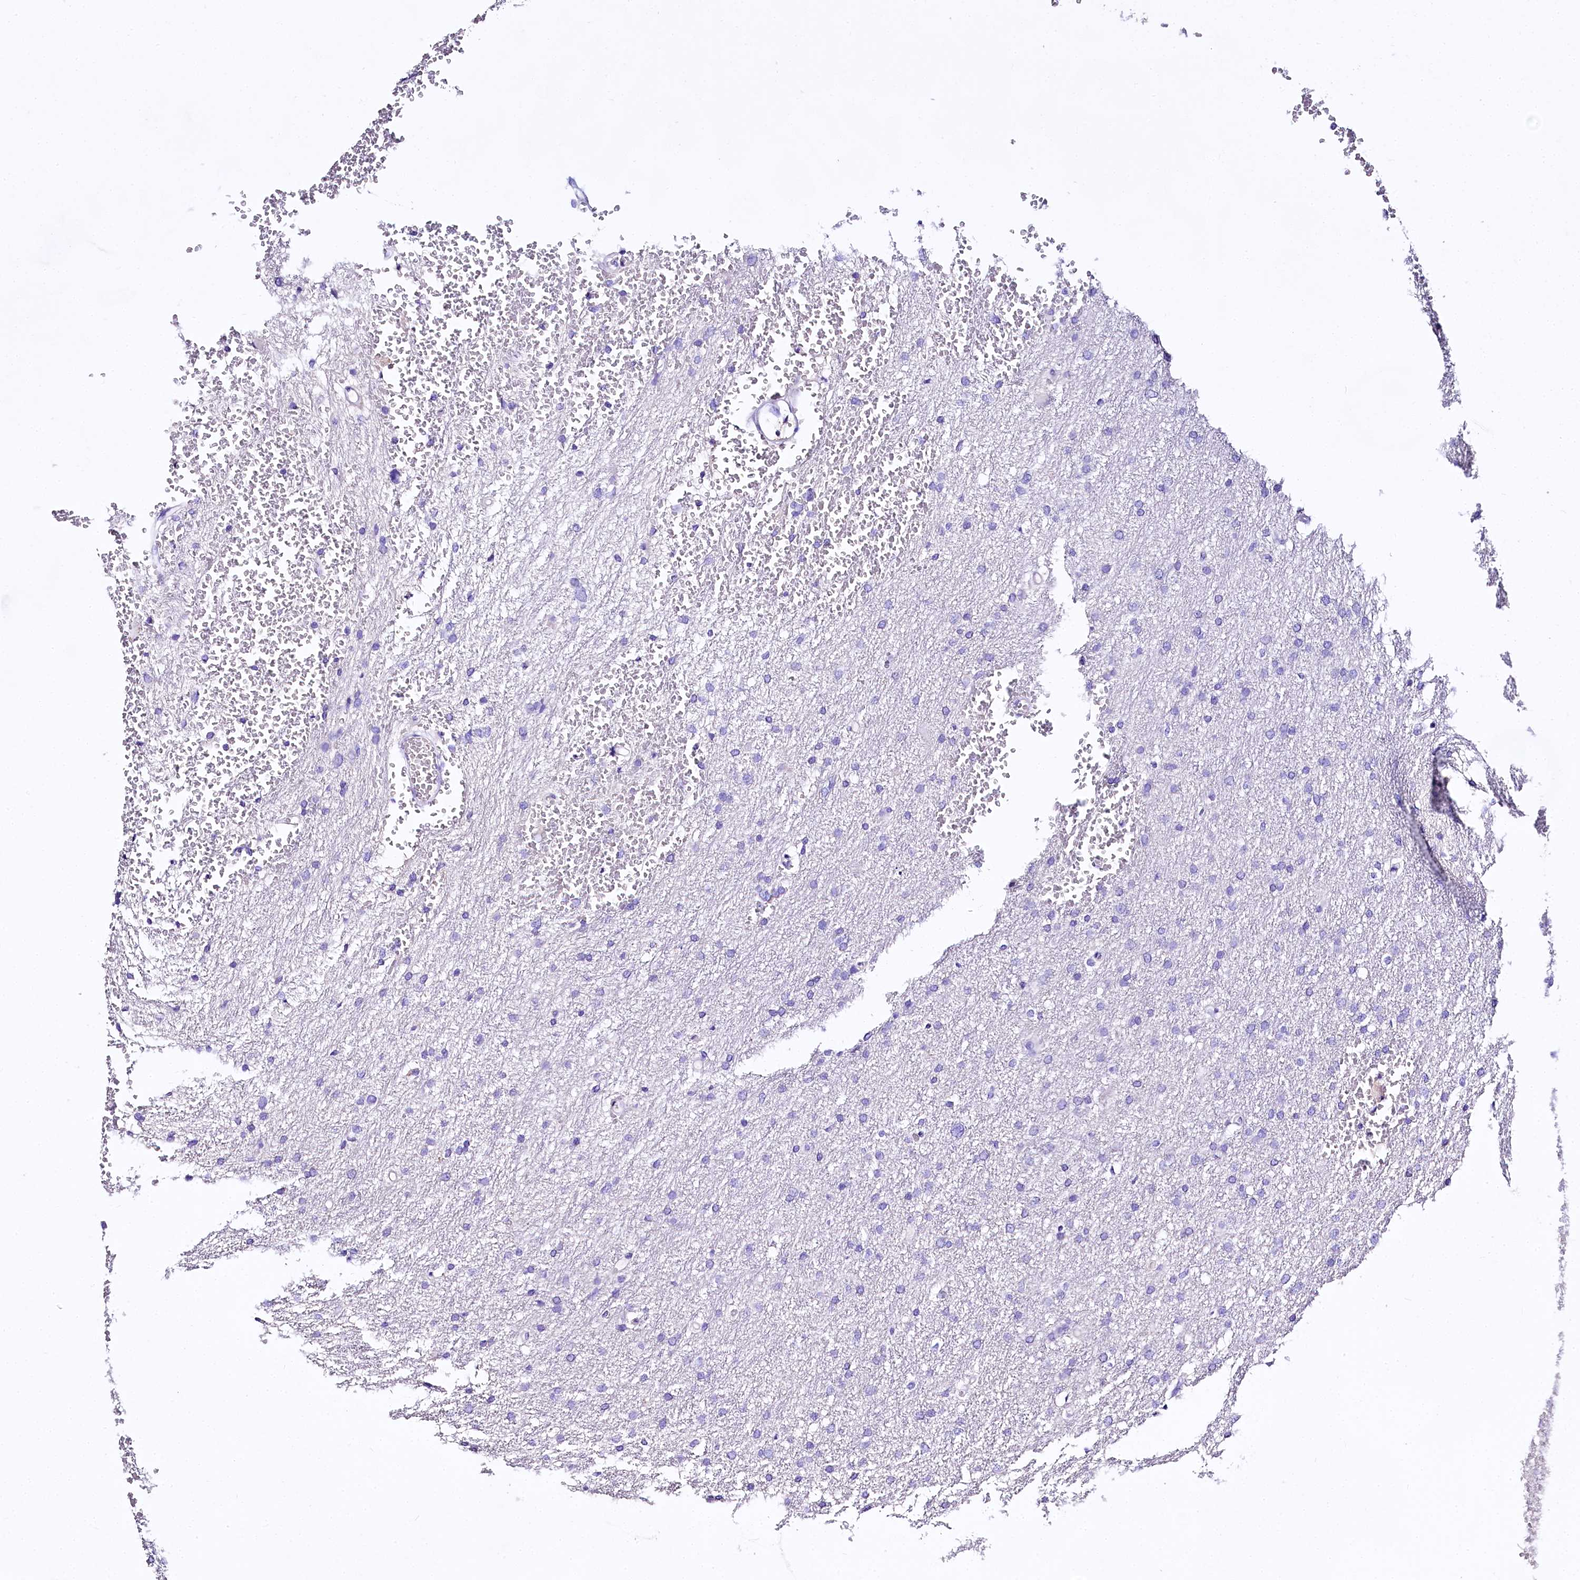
{"staining": {"intensity": "negative", "quantity": "none", "location": "none"}, "tissue": "glioma", "cell_type": "Tumor cells", "image_type": "cancer", "snomed": [{"axis": "morphology", "description": "Glioma, malignant, High grade"}, {"axis": "topography", "description": "Cerebral cortex"}], "caption": "There is no significant positivity in tumor cells of malignant glioma (high-grade).", "gene": "A2ML1", "patient": {"sex": "female", "age": 36}}